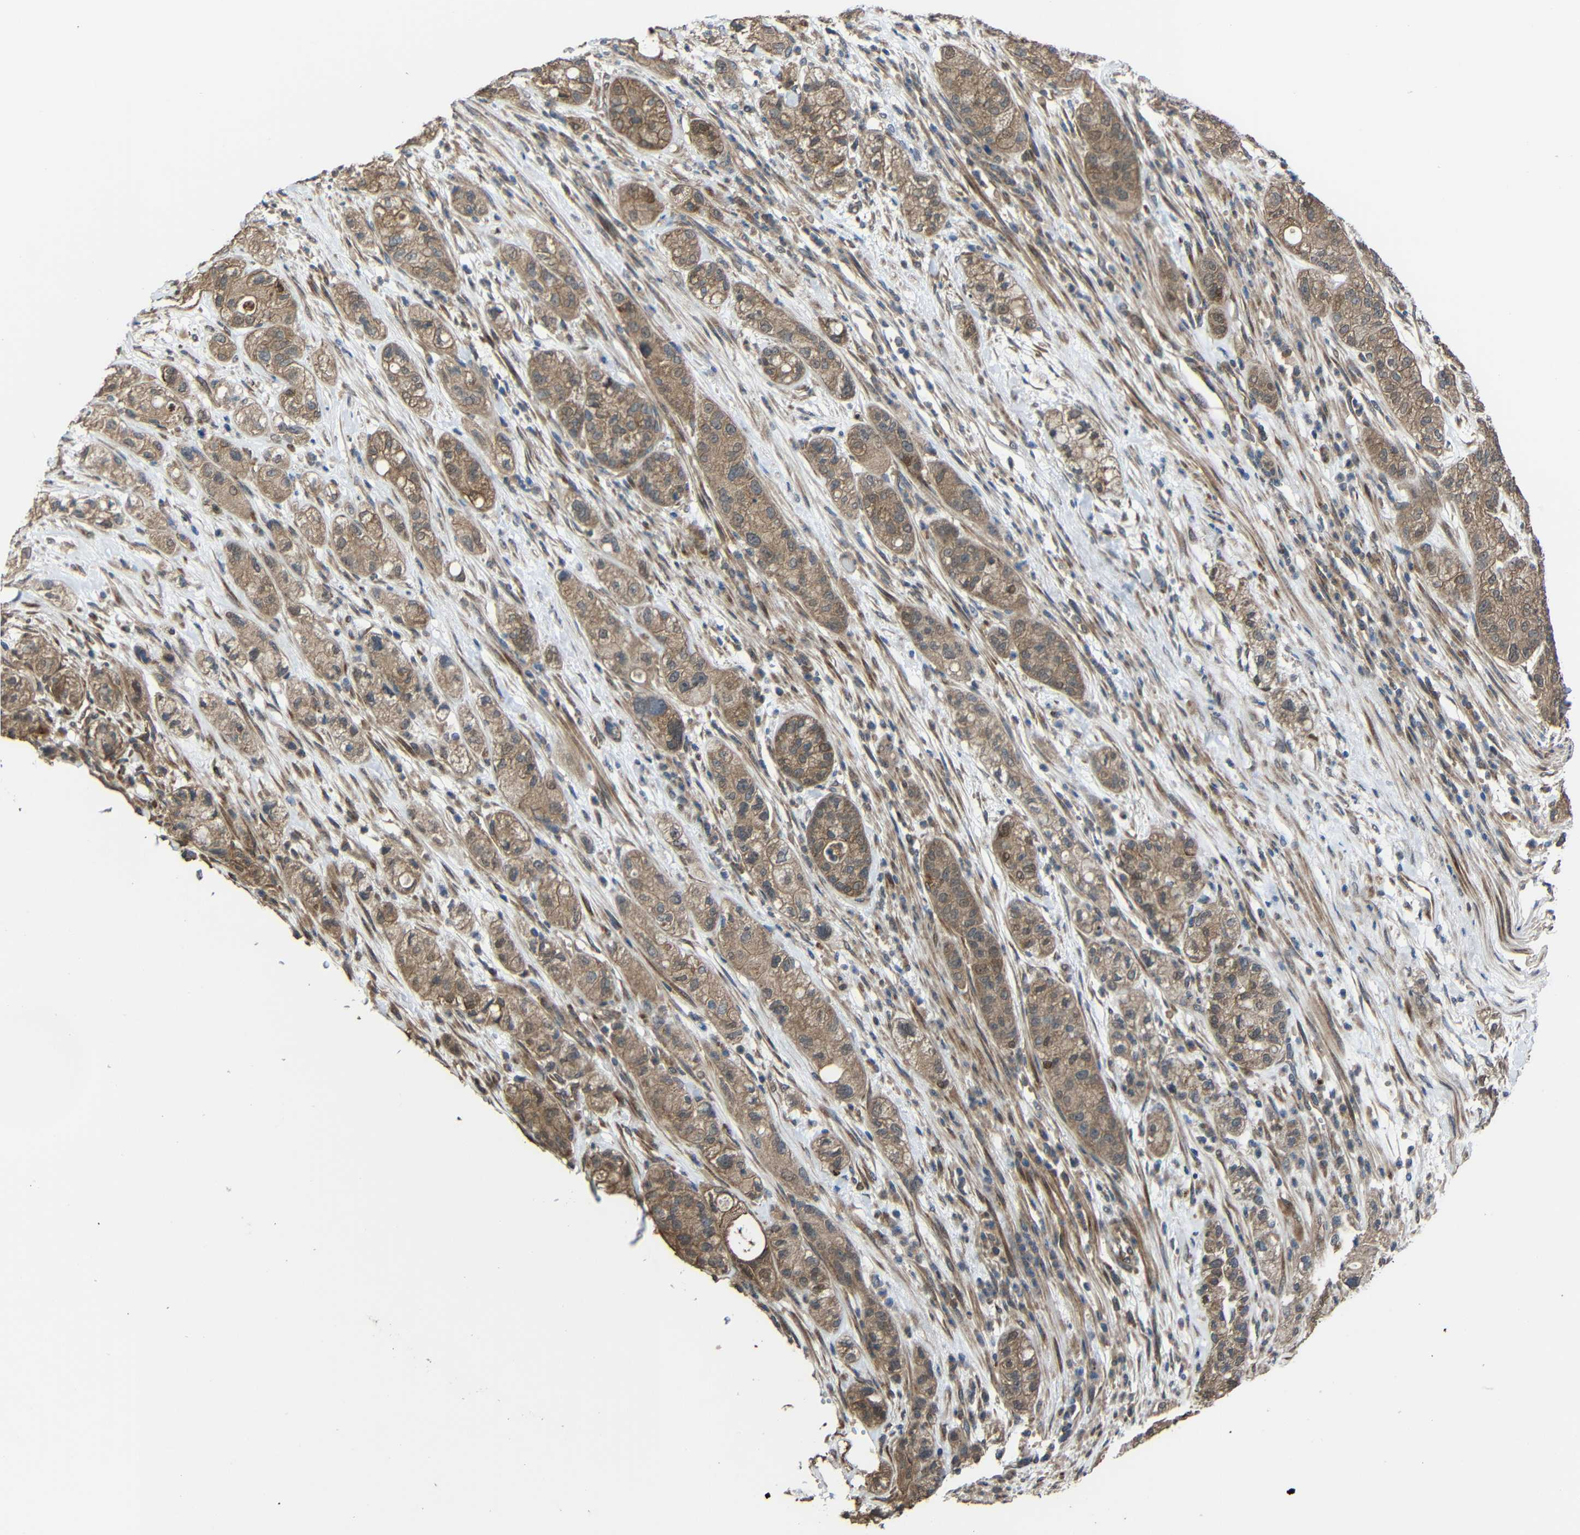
{"staining": {"intensity": "moderate", "quantity": ">75%", "location": "cytoplasmic/membranous"}, "tissue": "pancreatic cancer", "cell_type": "Tumor cells", "image_type": "cancer", "snomed": [{"axis": "morphology", "description": "Adenocarcinoma, NOS"}, {"axis": "topography", "description": "Pancreas"}], "caption": "Immunohistochemistry micrograph of human pancreatic cancer stained for a protein (brown), which shows medium levels of moderate cytoplasmic/membranous staining in about >75% of tumor cells.", "gene": "CHST9", "patient": {"sex": "female", "age": 78}}